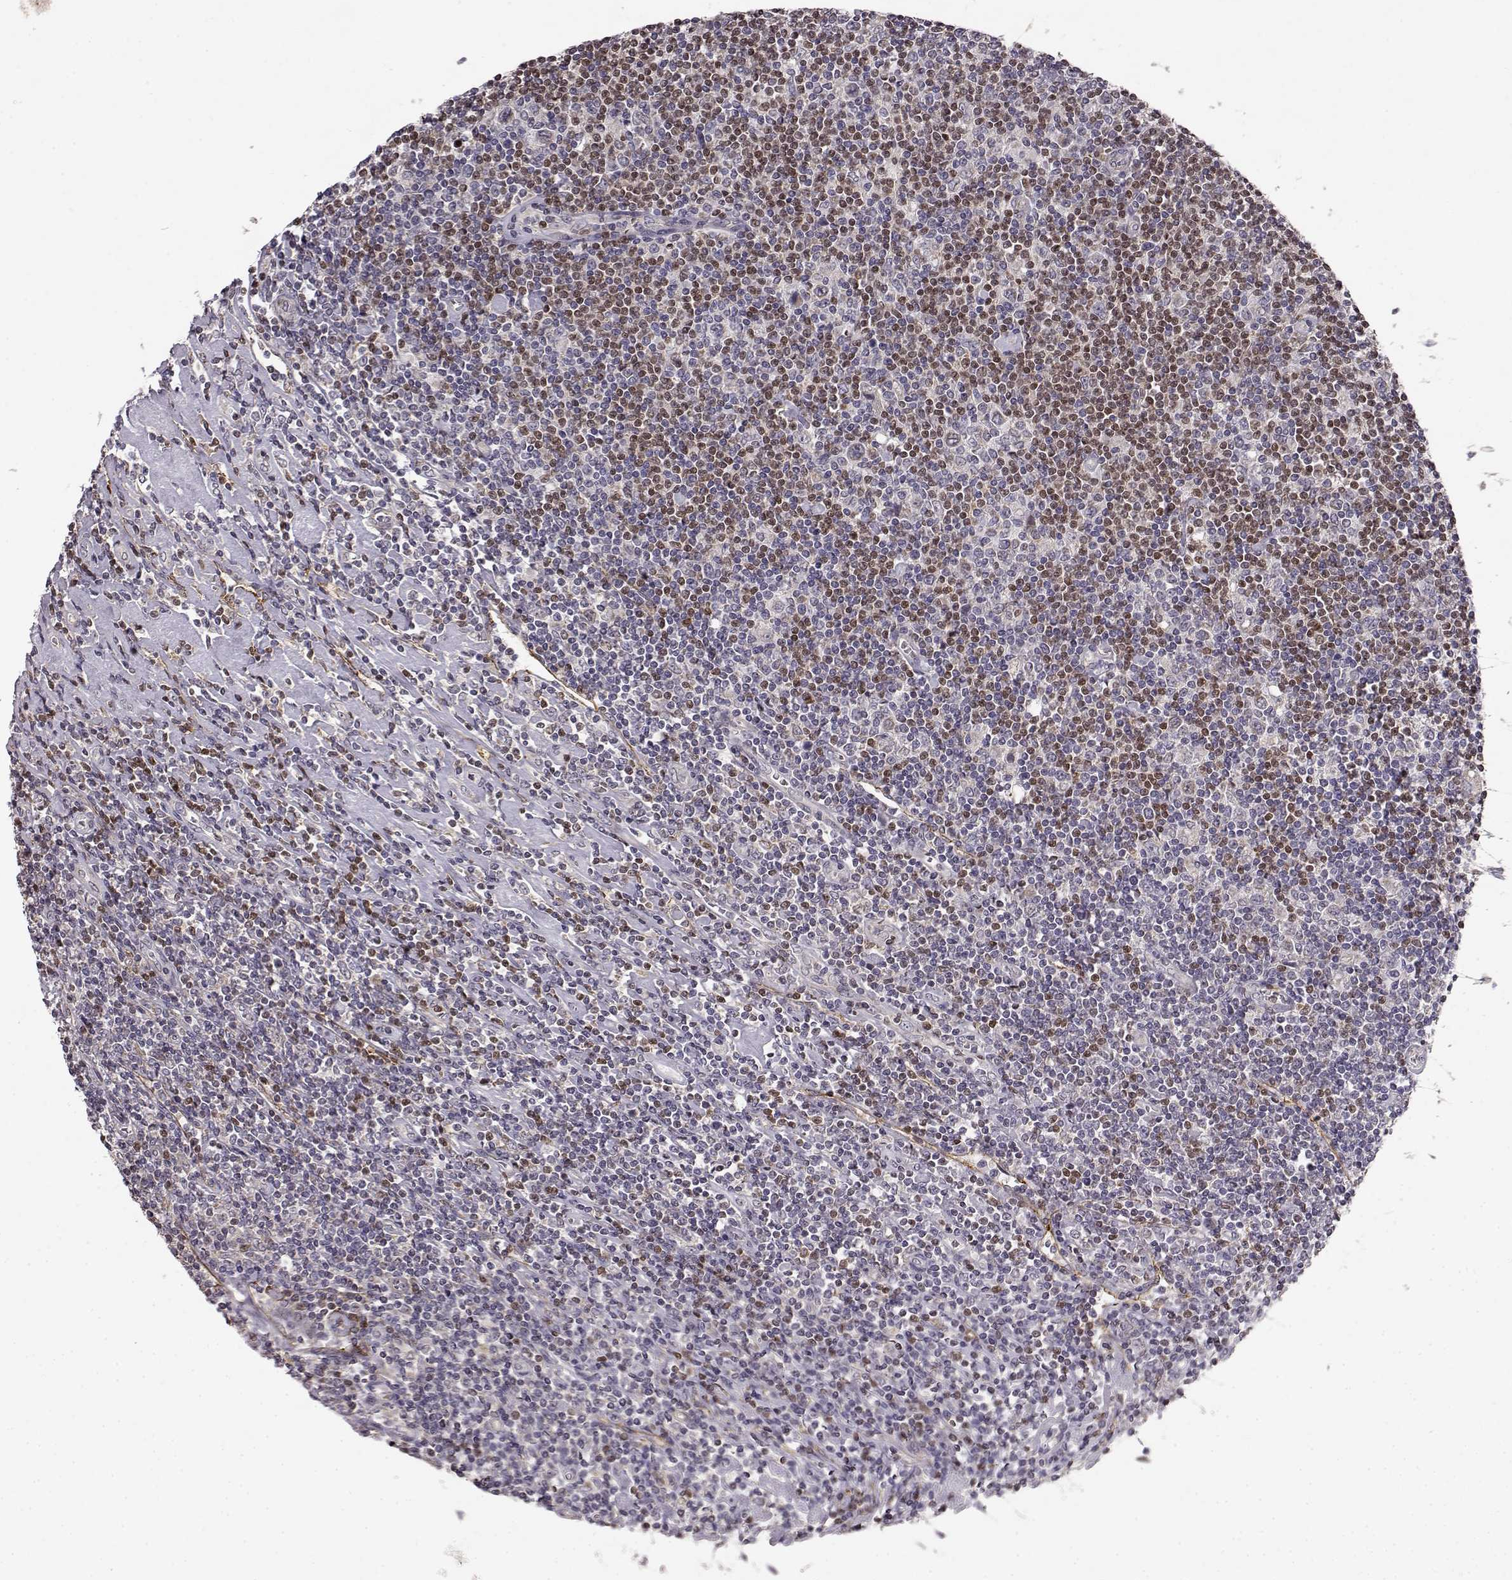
{"staining": {"intensity": "negative", "quantity": "none", "location": "none"}, "tissue": "lymphoma", "cell_type": "Tumor cells", "image_type": "cancer", "snomed": [{"axis": "morphology", "description": "Hodgkin's disease, NOS"}, {"axis": "topography", "description": "Lymph node"}], "caption": "Immunohistochemistry (IHC) photomicrograph of neoplastic tissue: human lymphoma stained with DAB (3,3'-diaminobenzidine) displays no significant protein positivity in tumor cells. Brightfield microscopy of IHC stained with DAB (3,3'-diaminobenzidine) (brown) and hematoxylin (blue), captured at high magnification.", "gene": "BACH2", "patient": {"sex": "male", "age": 40}}